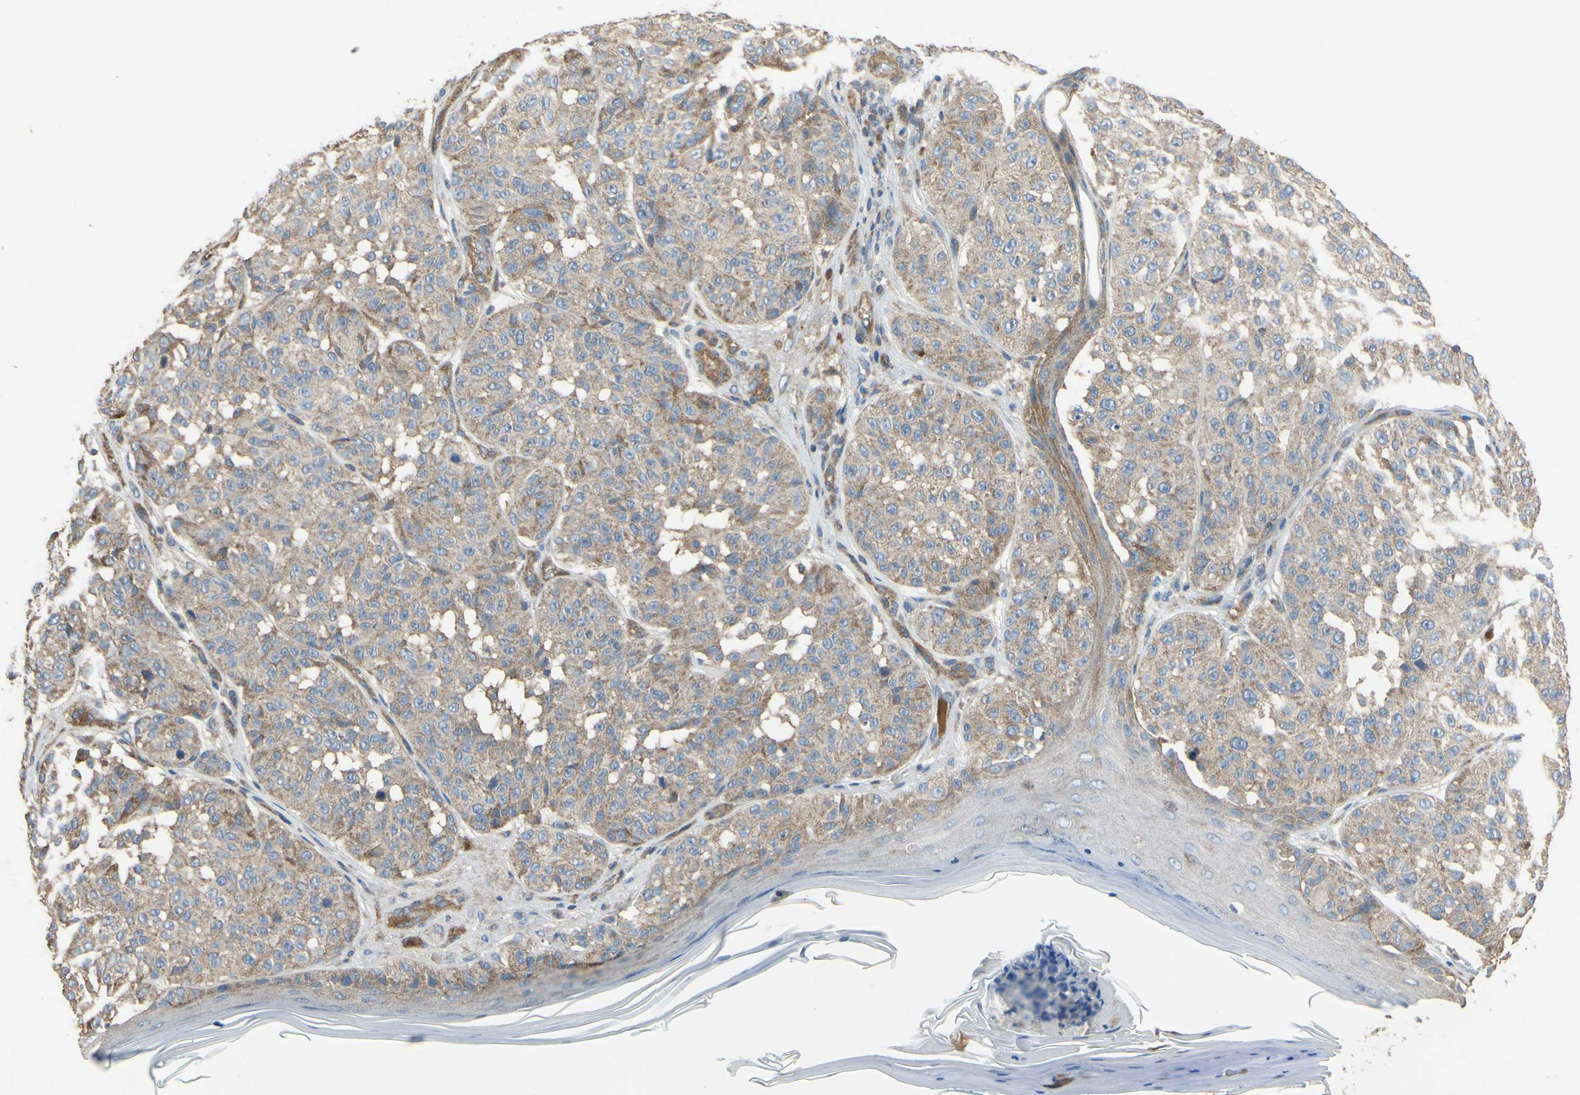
{"staining": {"intensity": "weak", "quantity": ">75%", "location": "cytoplasmic/membranous"}, "tissue": "melanoma", "cell_type": "Tumor cells", "image_type": "cancer", "snomed": [{"axis": "morphology", "description": "Malignant melanoma, NOS"}, {"axis": "topography", "description": "Skin"}], "caption": "This photomicrograph shows malignant melanoma stained with IHC to label a protein in brown. The cytoplasmic/membranous of tumor cells show weak positivity for the protein. Nuclei are counter-stained blue.", "gene": "BECN1", "patient": {"sex": "female", "age": 46}}